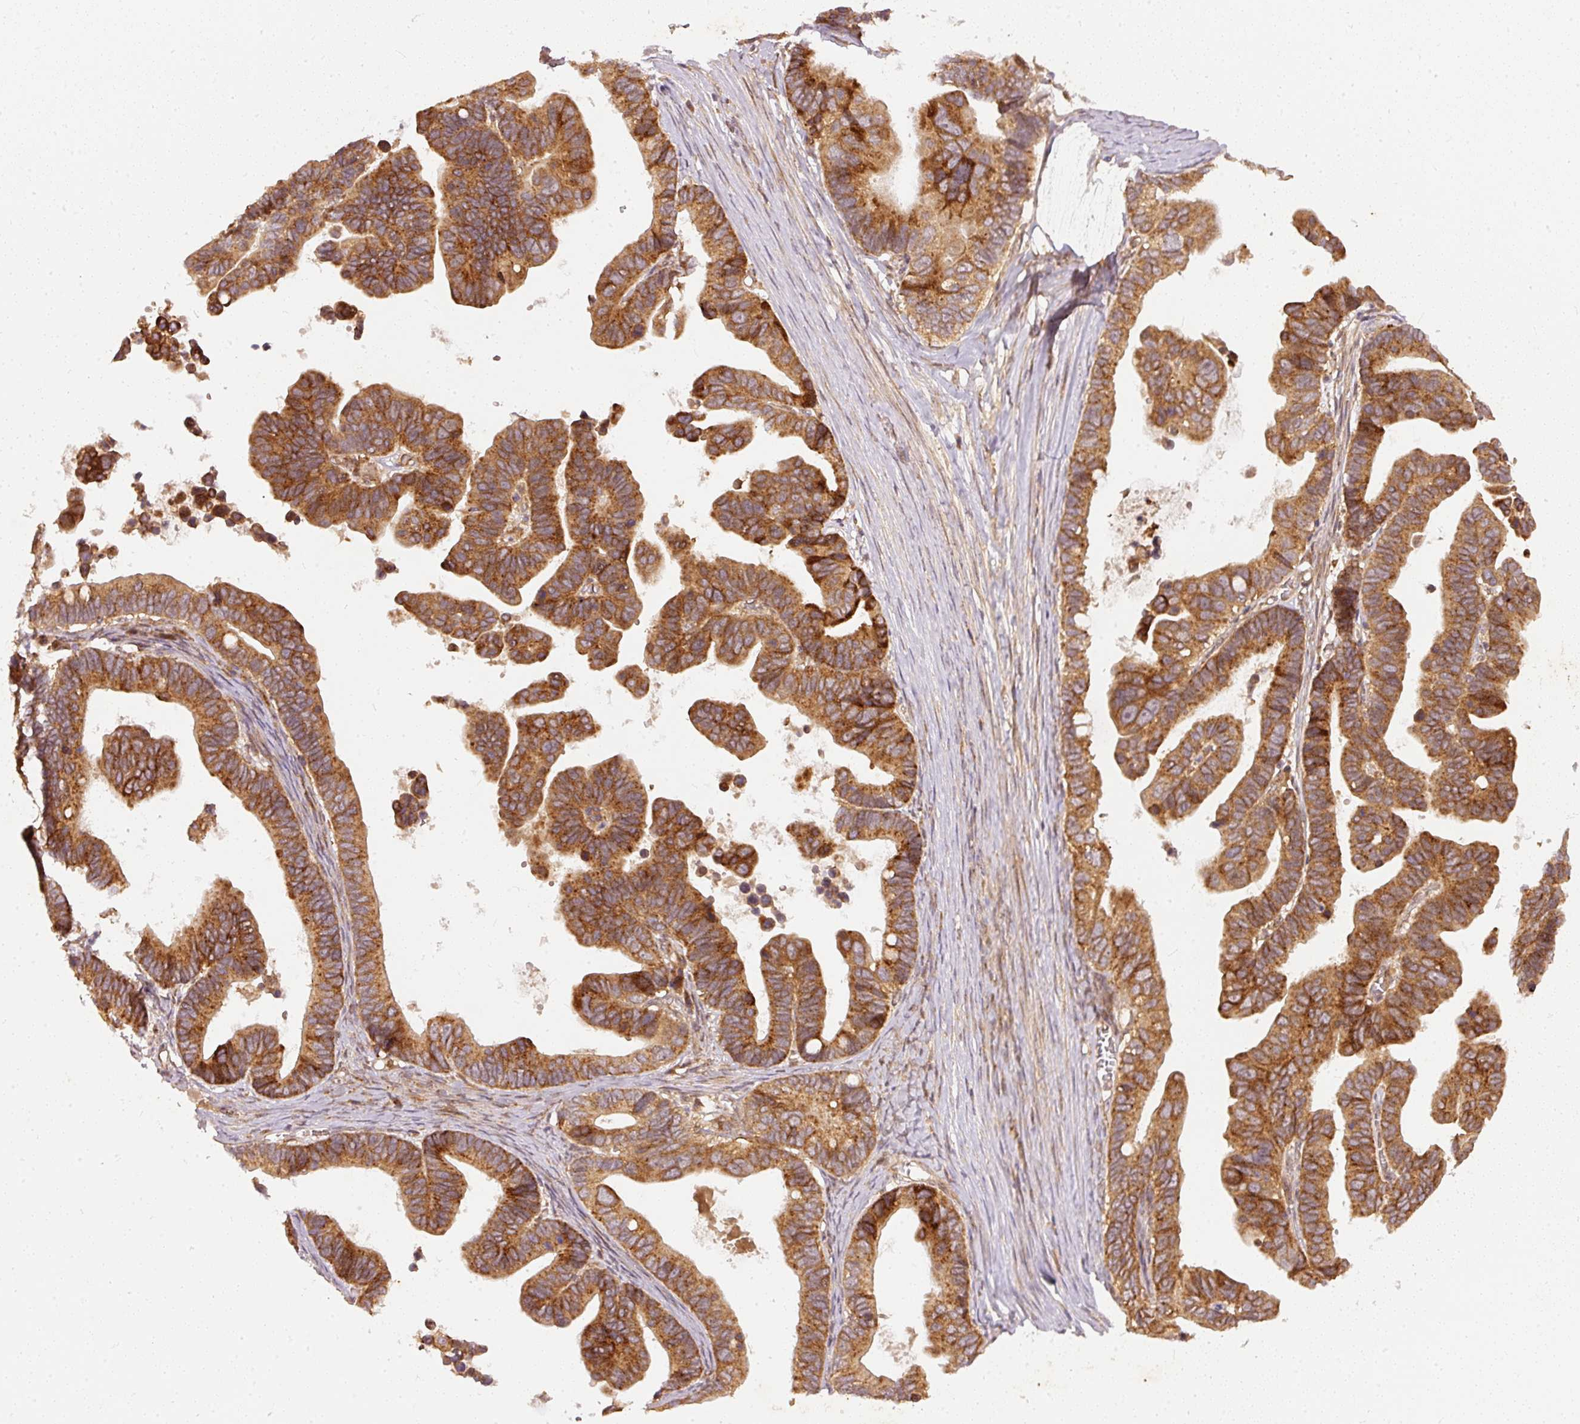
{"staining": {"intensity": "moderate", "quantity": ">75%", "location": "cytoplasmic/membranous"}, "tissue": "ovarian cancer", "cell_type": "Tumor cells", "image_type": "cancer", "snomed": [{"axis": "morphology", "description": "Cystadenocarcinoma, serous, NOS"}, {"axis": "topography", "description": "Ovary"}], "caption": "A high-resolution micrograph shows immunohistochemistry staining of ovarian cancer (serous cystadenocarcinoma), which demonstrates moderate cytoplasmic/membranous expression in approximately >75% of tumor cells.", "gene": "ZNF580", "patient": {"sex": "female", "age": 56}}